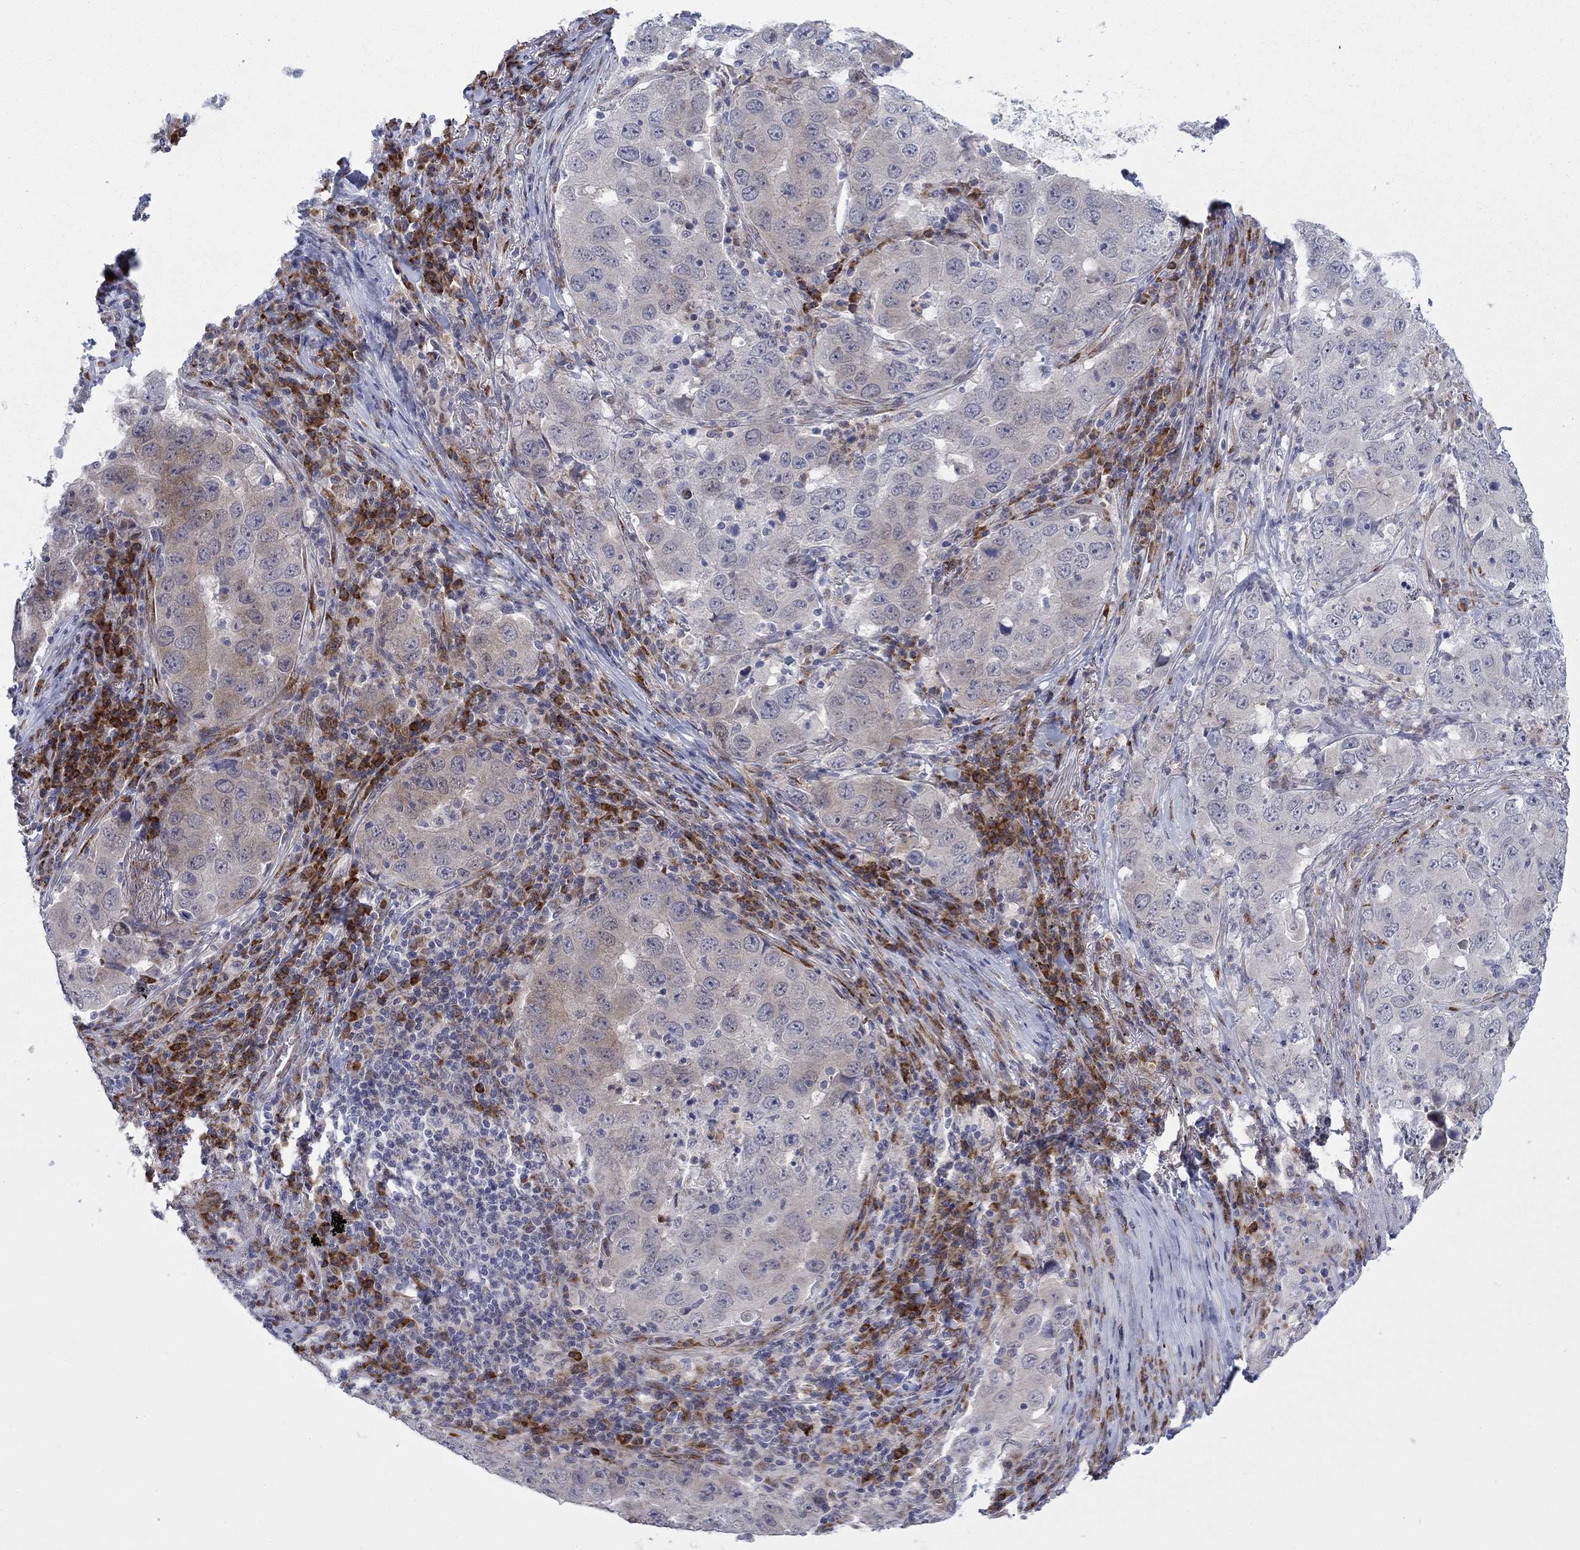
{"staining": {"intensity": "negative", "quantity": "none", "location": "none"}, "tissue": "lung cancer", "cell_type": "Tumor cells", "image_type": "cancer", "snomed": [{"axis": "morphology", "description": "Adenocarcinoma, NOS"}, {"axis": "topography", "description": "Lung"}], "caption": "Immunohistochemical staining of human adenocarcinoma (lung) reveals no significant expression in tumor cells.", "gene": "TTC21B", "patient": {"sex": "male", "age": 73}}